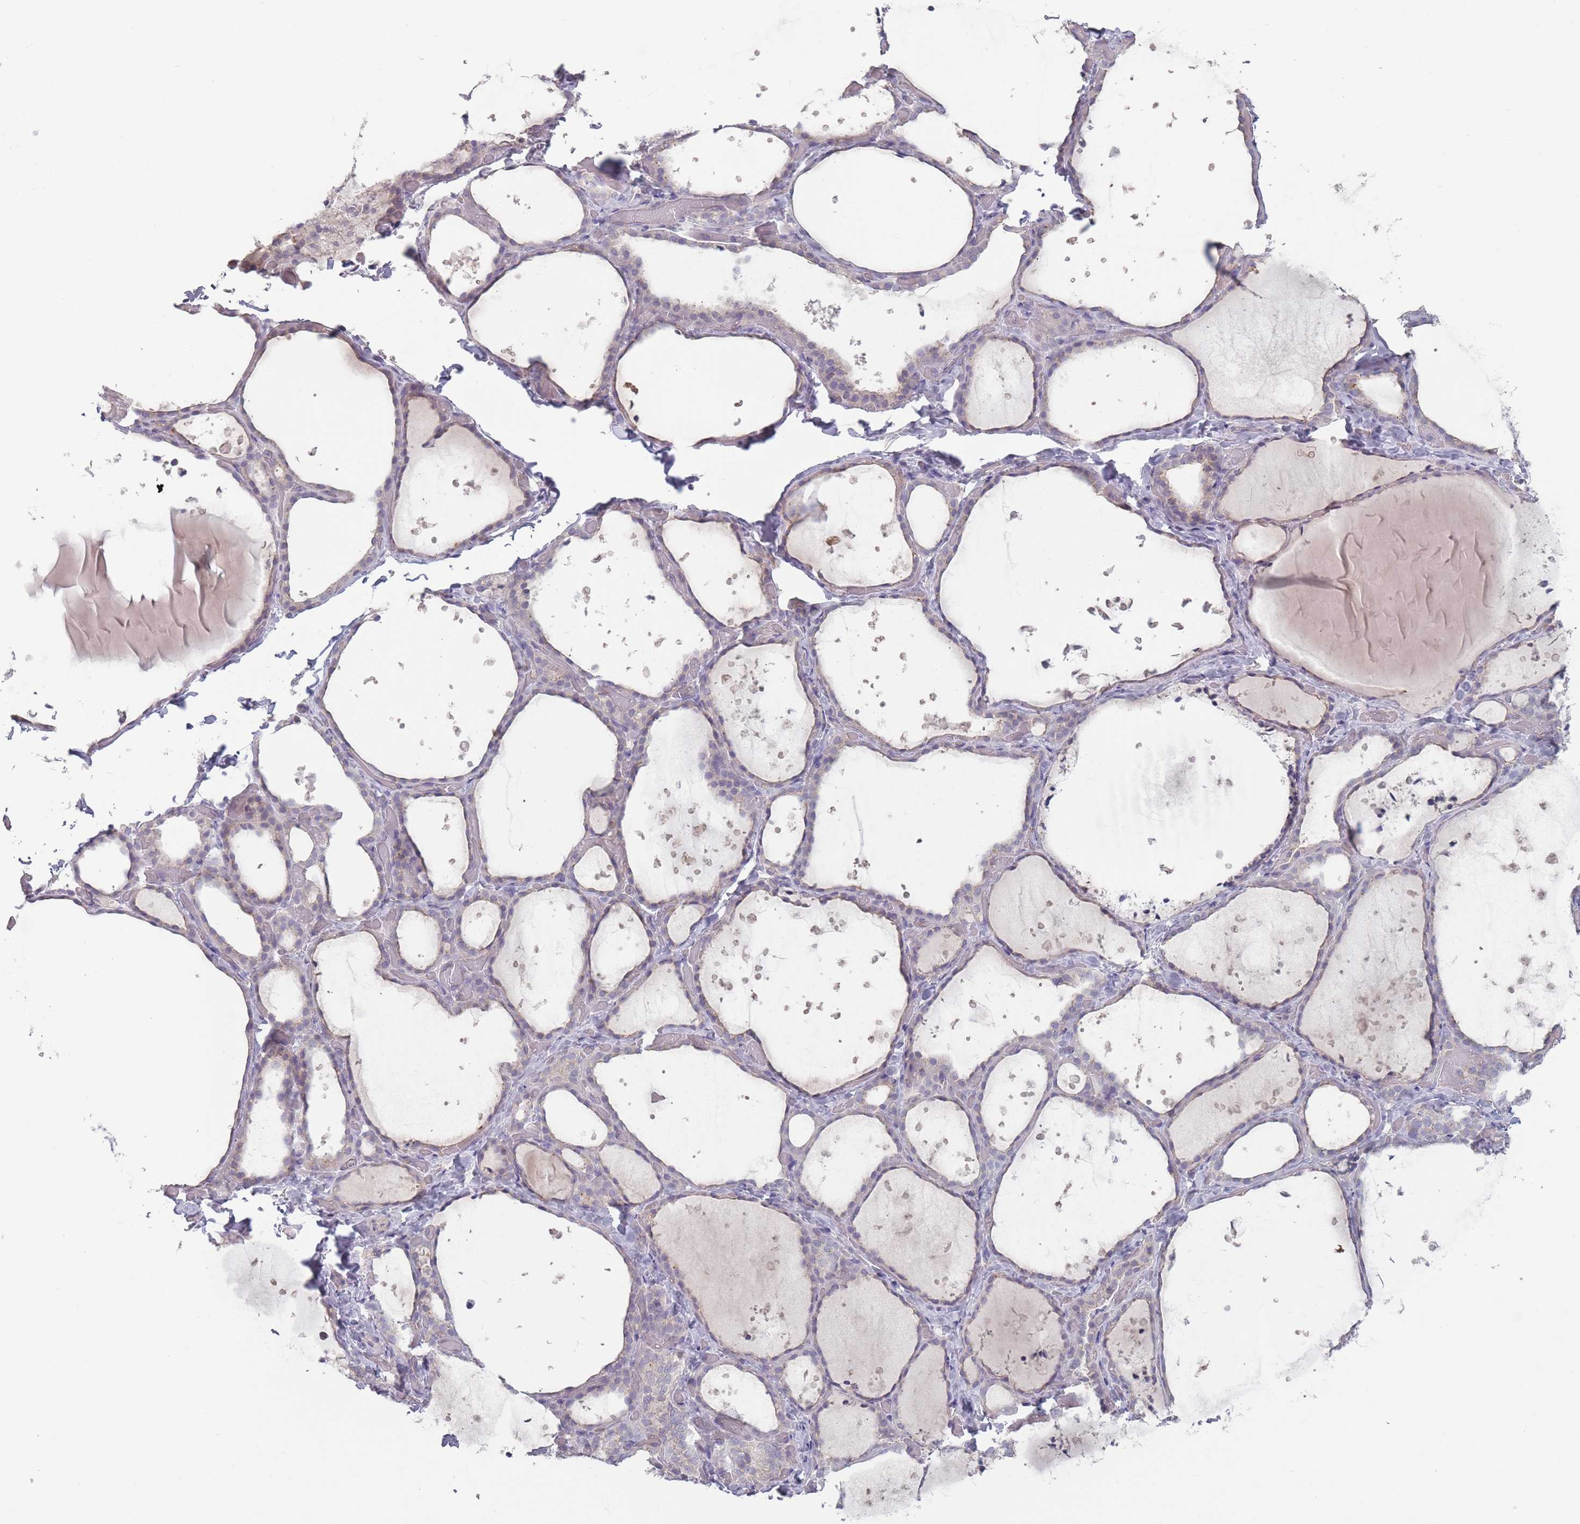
{"staining": {"intensity": "weak", "quantity": "25%-75%", "location": "cytoplasmic/membranous"}, "tissue": "thyroid gland", "cell_type": "Glandular cells", "image_type": "normal", "snomed": [{"axis": "morphology", "description": "Normal tissue, NOS"}, {"axis": "topography", "description": "Thyroid gland"}], "caption": "About 25%-75% of glandular cells in unremarkable thyroid gland show weak cytoplasmic/membranous protein positivity as visualized by brown immunohistochemical staining.", "gene": "AKAIN1", "patient": {"sex": "female", "age": 44}}